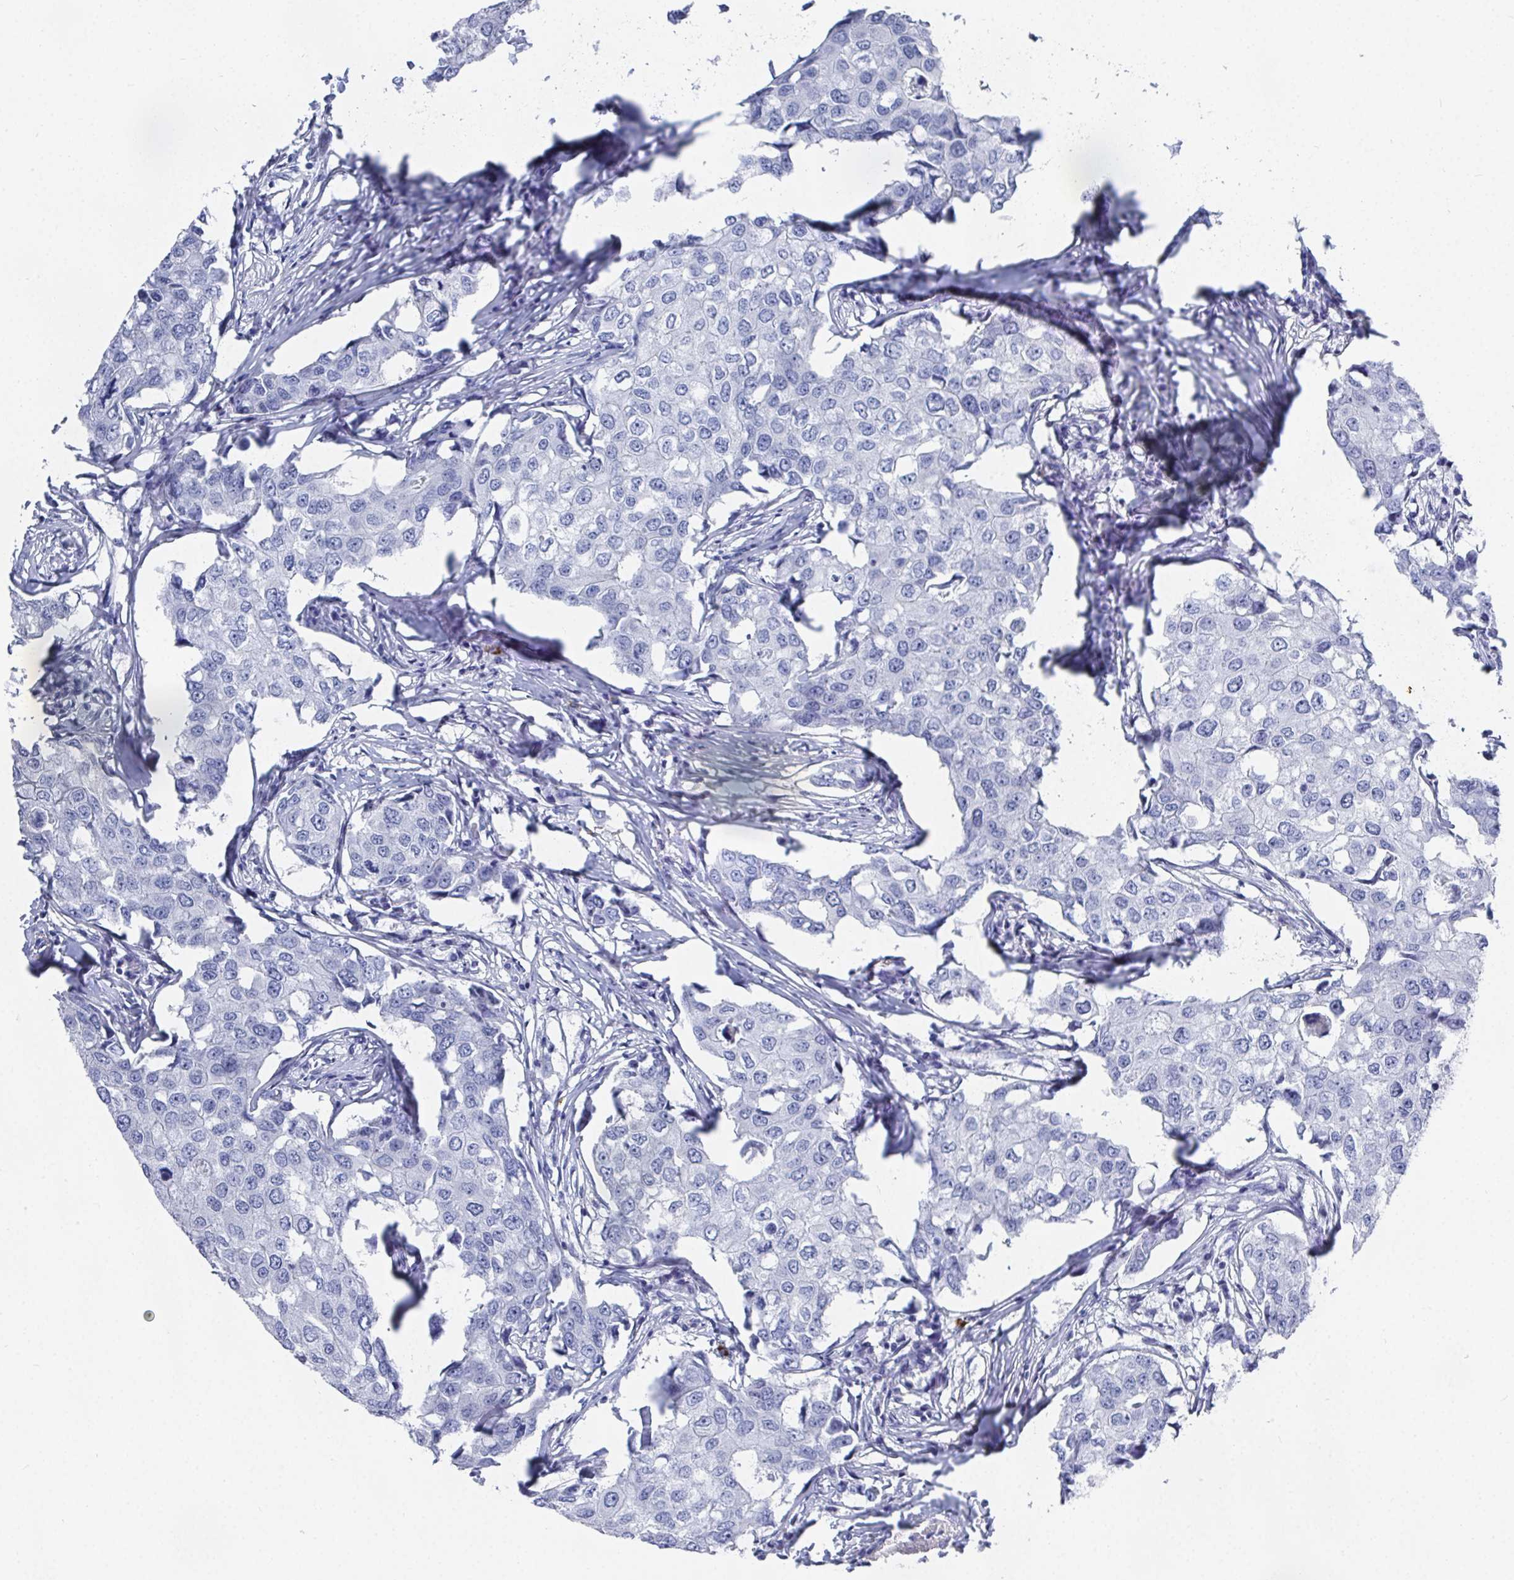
{"staining": {"intensity": "negative", "quantity": "none", "location": "none"}, "tissue": "breast cancer", "cell_type": "Tumor cells", "image_type": "cancer", "snomed": [{"axis": "morphology", "description": "Duct carcinoma"}, {"axis": "topography", "description": "Breast"}], "caption": "There is no significant staining in tumor cells of breast cancer (infiltrating ductal carcinoma). Brightfield microscopy of immunohistochemistry (IHC) stained with DAB (3,3'-diaminobenzidine) (brown) and hematoxylin (blue), captured at high magnification.", "gene": "GRIA1", "patient": {"sex": "female", "age": 27}}